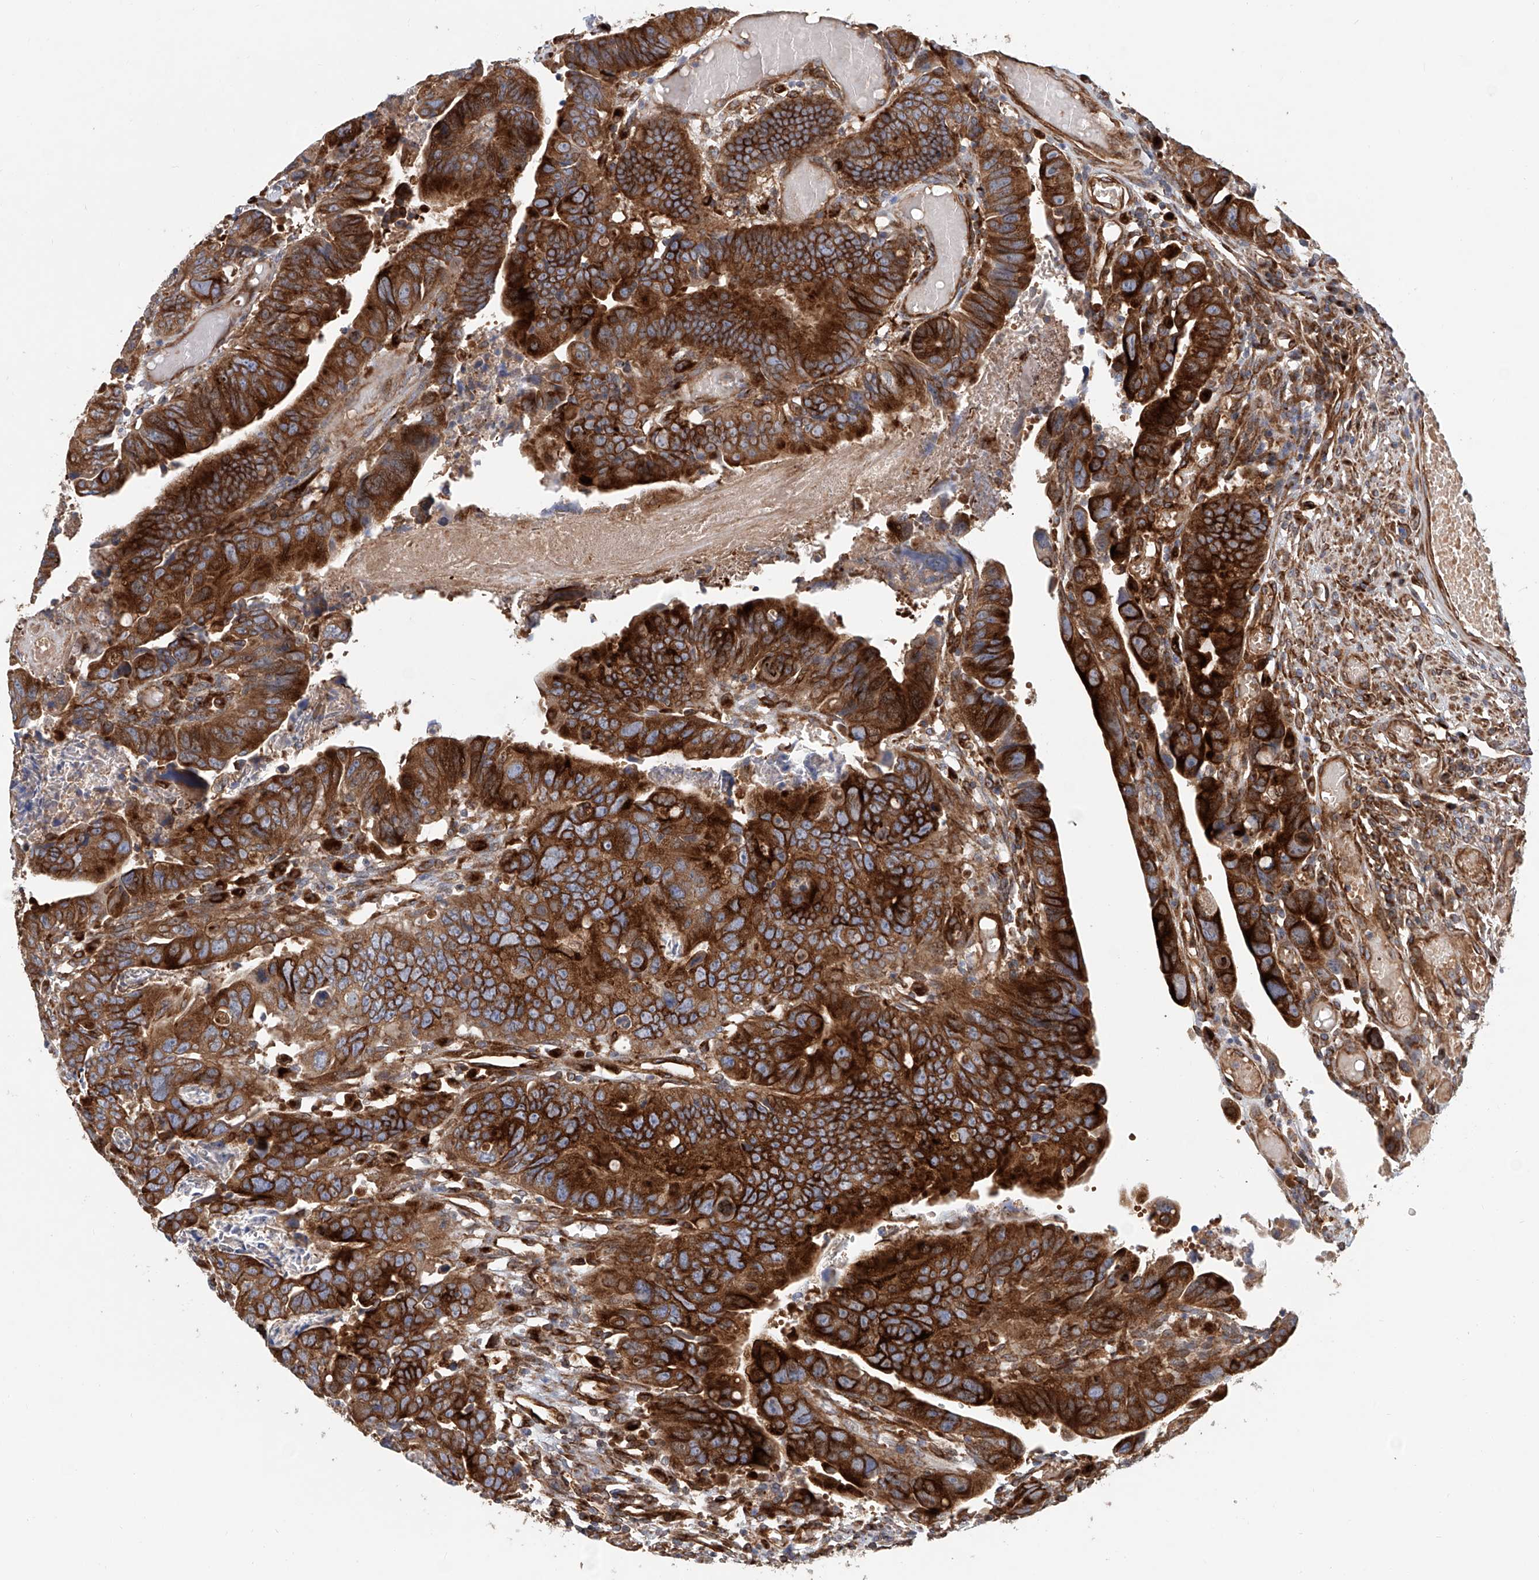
{"staining": {"intensity": "strong", "quantity": ">75%", "location": "cytoplasmic/membranous"}, "tissue": "colorectal cancer", "cell_type": "Tumor cells", "image_type": "cancer", "snomed": [{"axis": "morphology", "description": "Adenocarcinoma, NOS"}, {"axis": "topography", "description": "Rectum"}], "caption": "Protein analysis of colorectal cancer (adenocarcinoma) tissue displays strong cytoplasmic/membranous staining in about >75% of tumor cells.", "gene": "HGSNAT", "patient": {"sex": "female", "age": 65}}